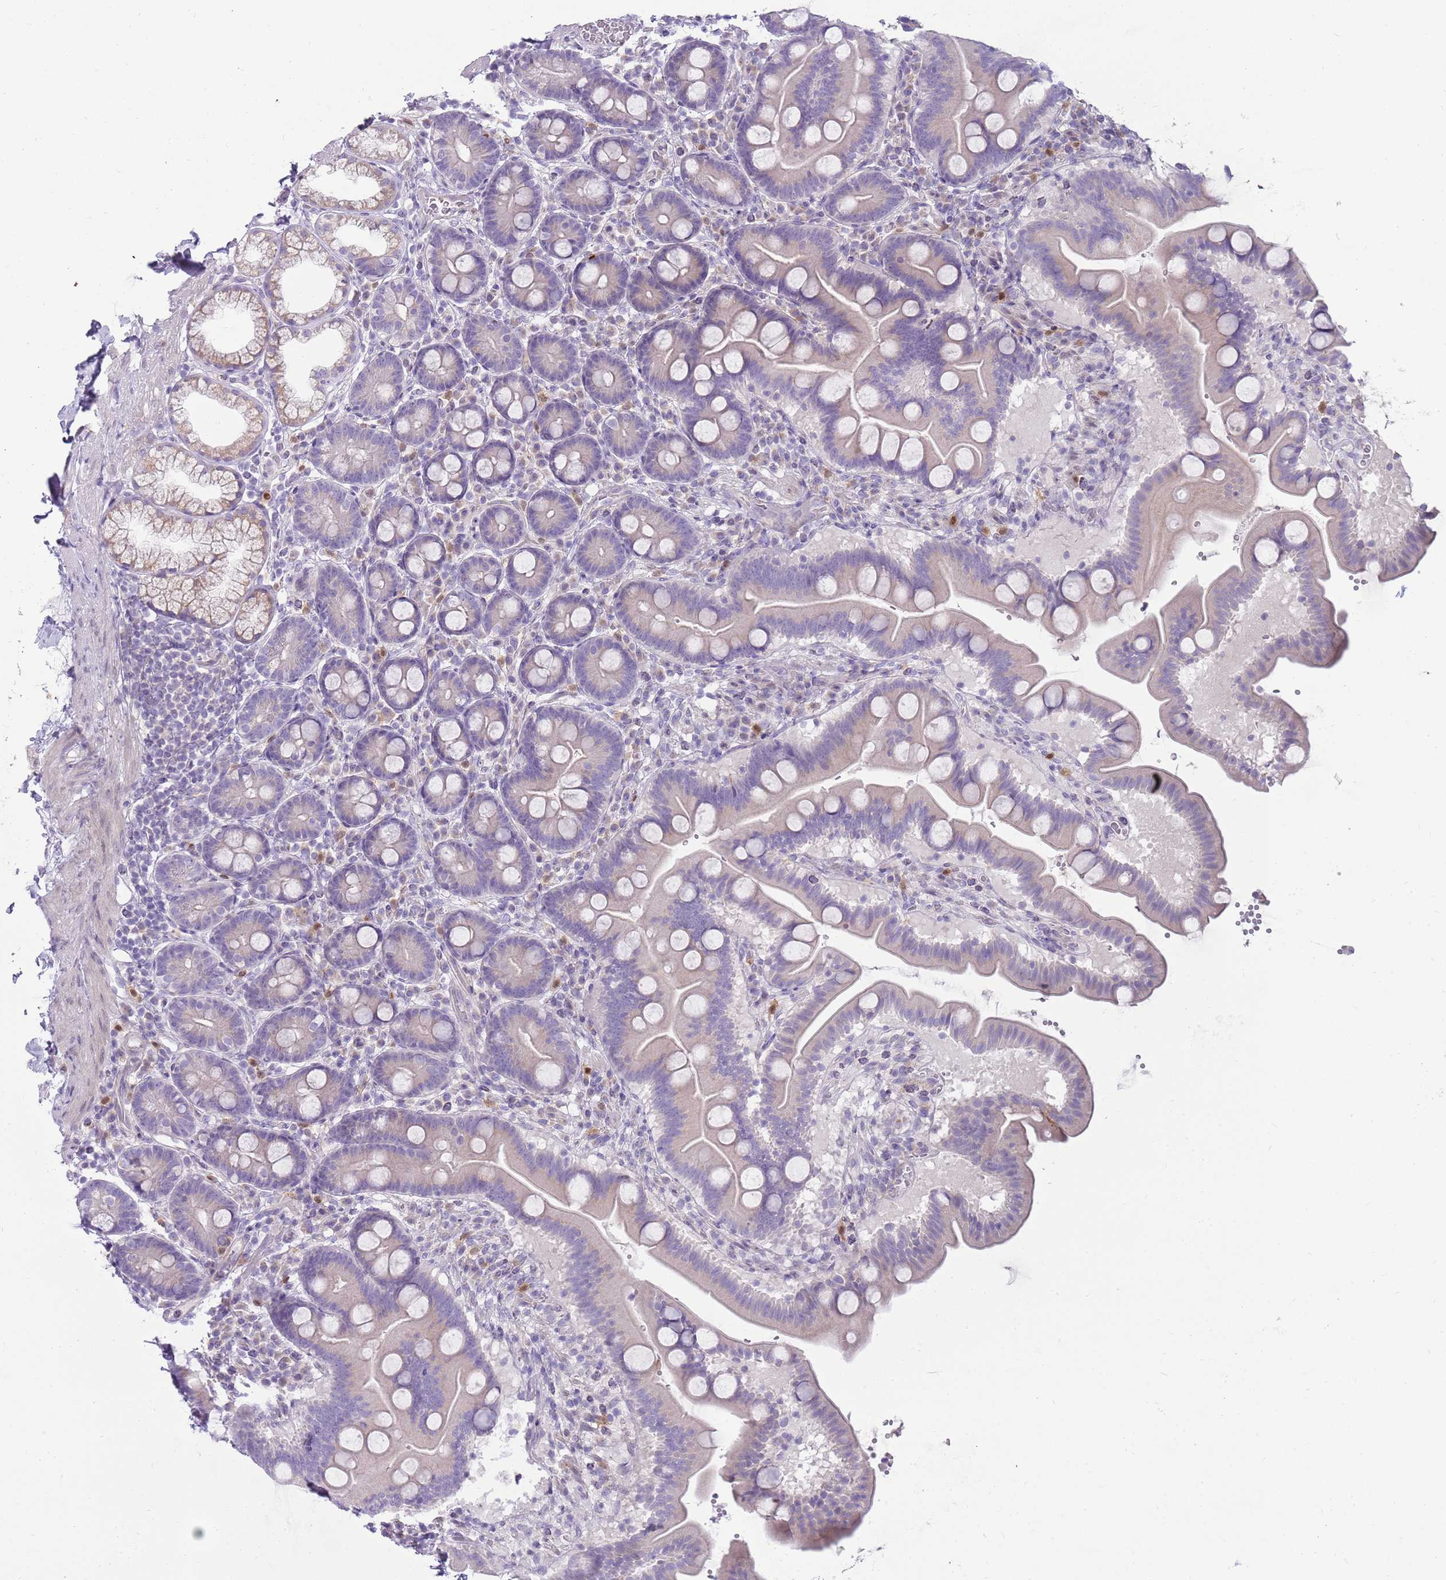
{"staining": {"intensity": "negative", "quantity": "none", "location": "none"}, "tissue": "duodenum", "cell_type": "Glandular cells", "image_type": "normal", "snomed": [{"axis": "morphology", "description": "Normal tissue, NOS"}, {"axis": "topography", "description": "Duodenum"}], "caption": "IHC image of benign human duodenum stained for a protein (brown), which reveals no positivity in glandular cells. (DAB immunohistochemistry (IHC), high magnification).", "gene": "DIPK1C", "patient": {"sex": "male", "age": 54}}